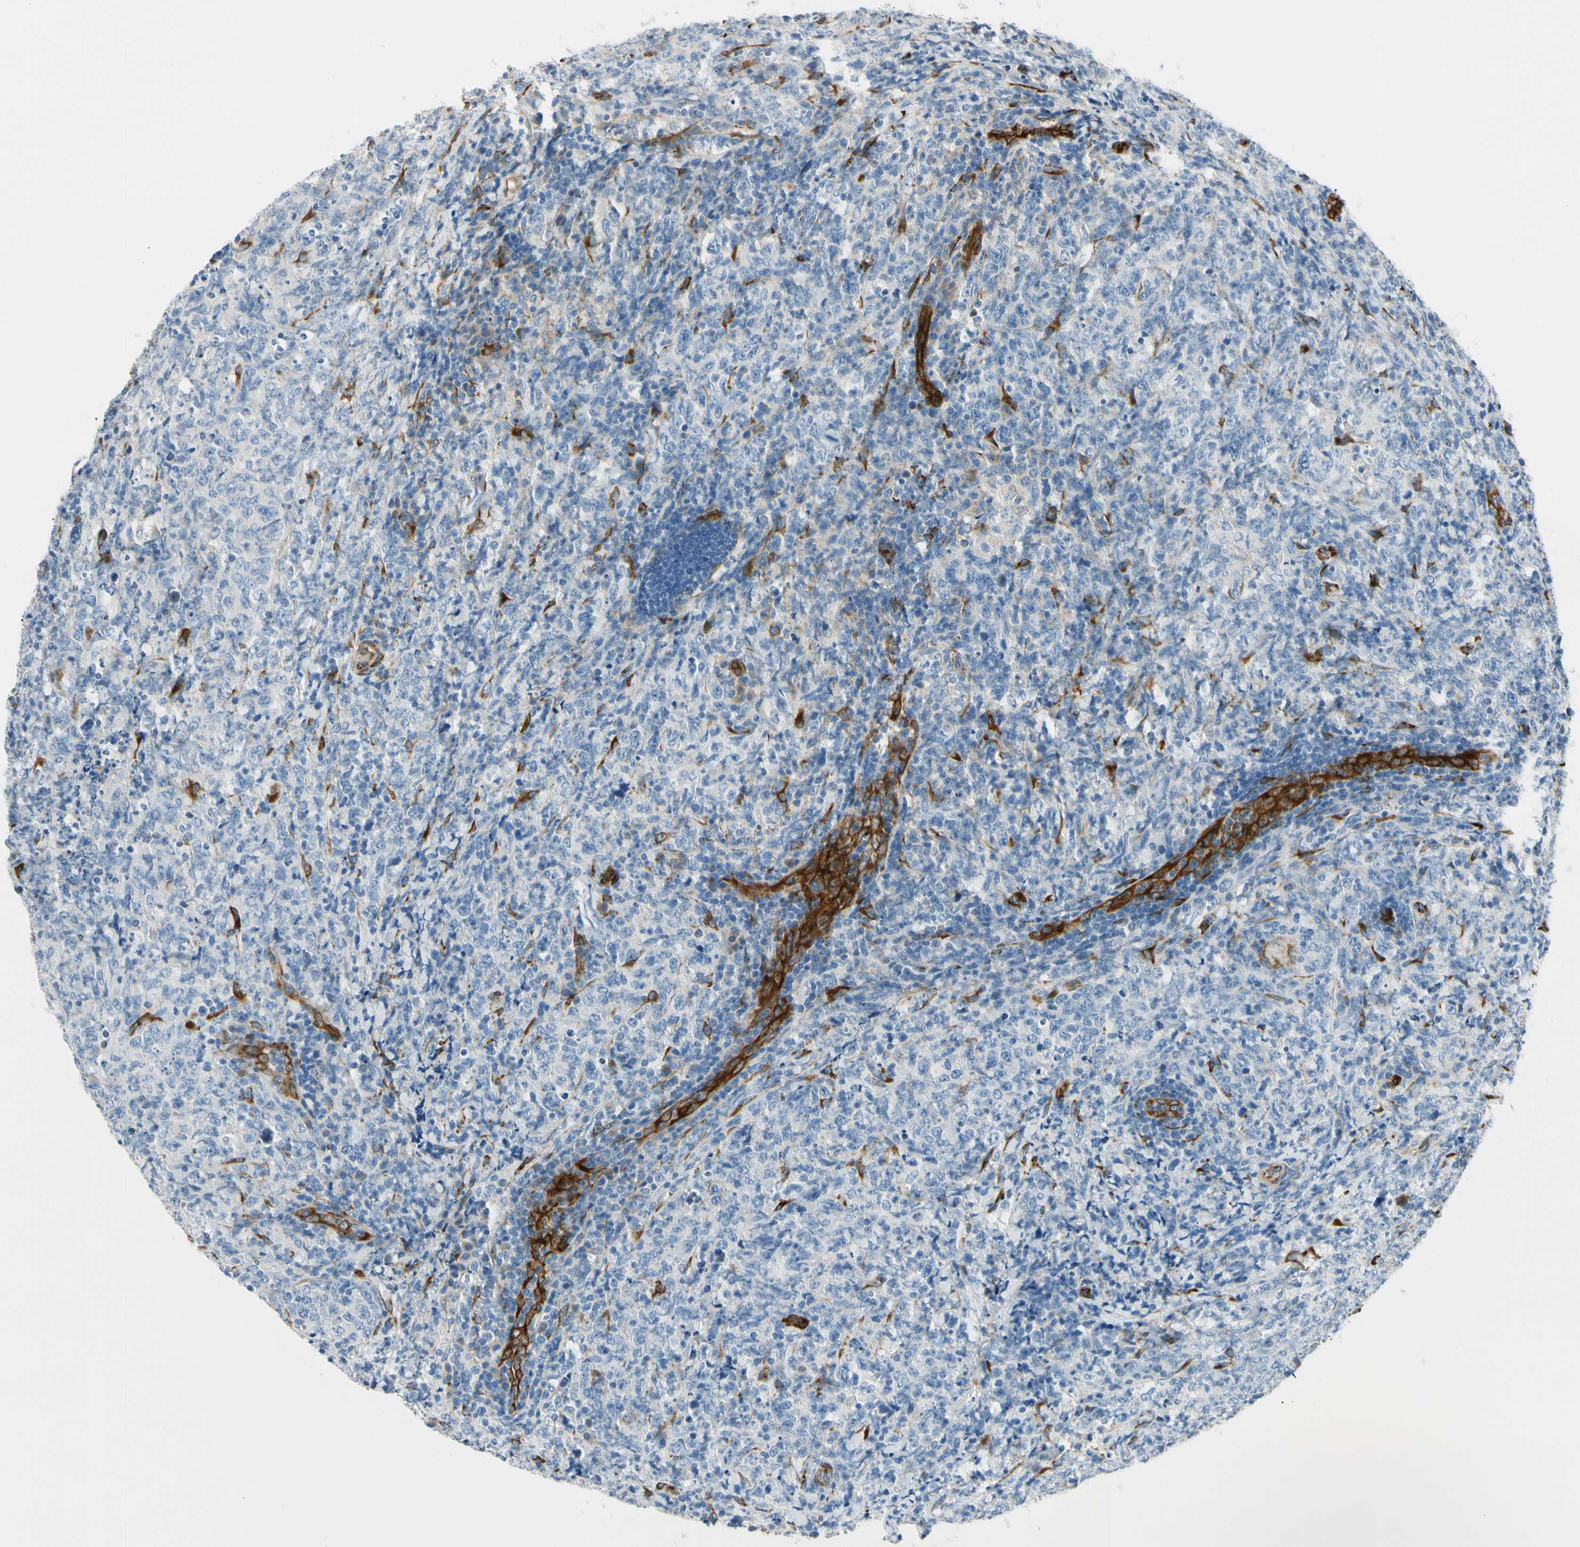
{"staining": {"intensity": "negative", "quantity": "none", "location": "none"}, "tissue": "lymphoma", "cell_type": "Tumor cells", "image_type": "cancer", "snomed": [{"axis": "morphology", "description": "Malignant lymphoma, non-Hodgkin's type, High grade"}, {"axis": "topography", "description": "Tonsil"}], "caption": "Immunohistochemistry histopathology image of human lymphoma stained for a protein (brown), which displays no expression in tumor cells.", "gene": "FKBP7", "patient": {"sex": "female", "age": 36}}